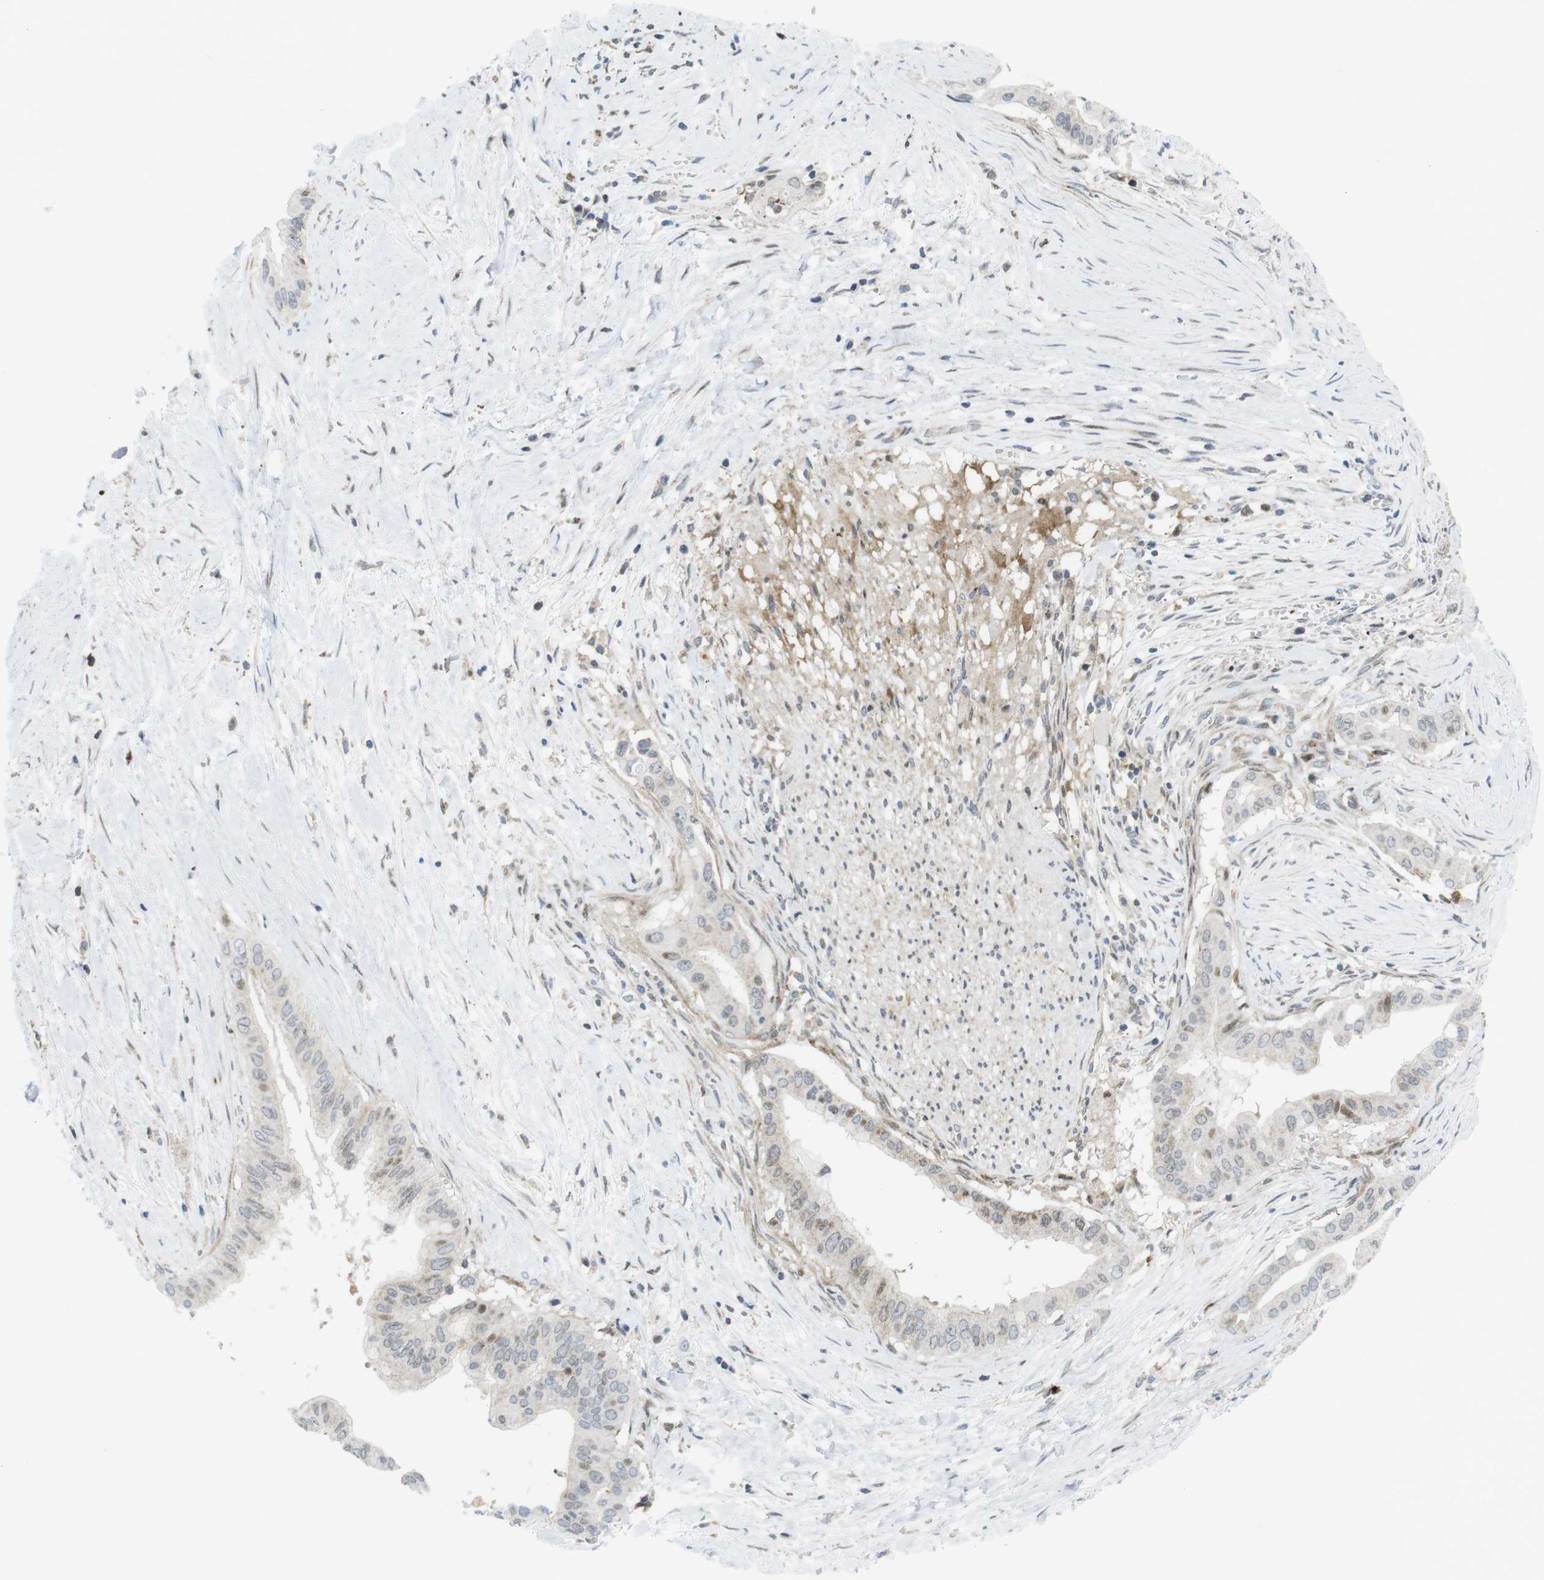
{"staining": {"intensity": "negative", "quantity": "none", "location": "none"}, "tissue": "pancreatic cancer", "cell_type": "Tumor cells", "image_type": "cancer", "snomed": [{"axis": "morphology", "description": "Adenocarcinoma, NOS"}, {"axis": "topography", "description": "Pancreas"}], "caption": "A histopathology image of human adenocarcinoma (pancreatic) is negative for staining in tumor cells.", "gene": "CUL7", "patient": {"sex": "male", "age": 55}}